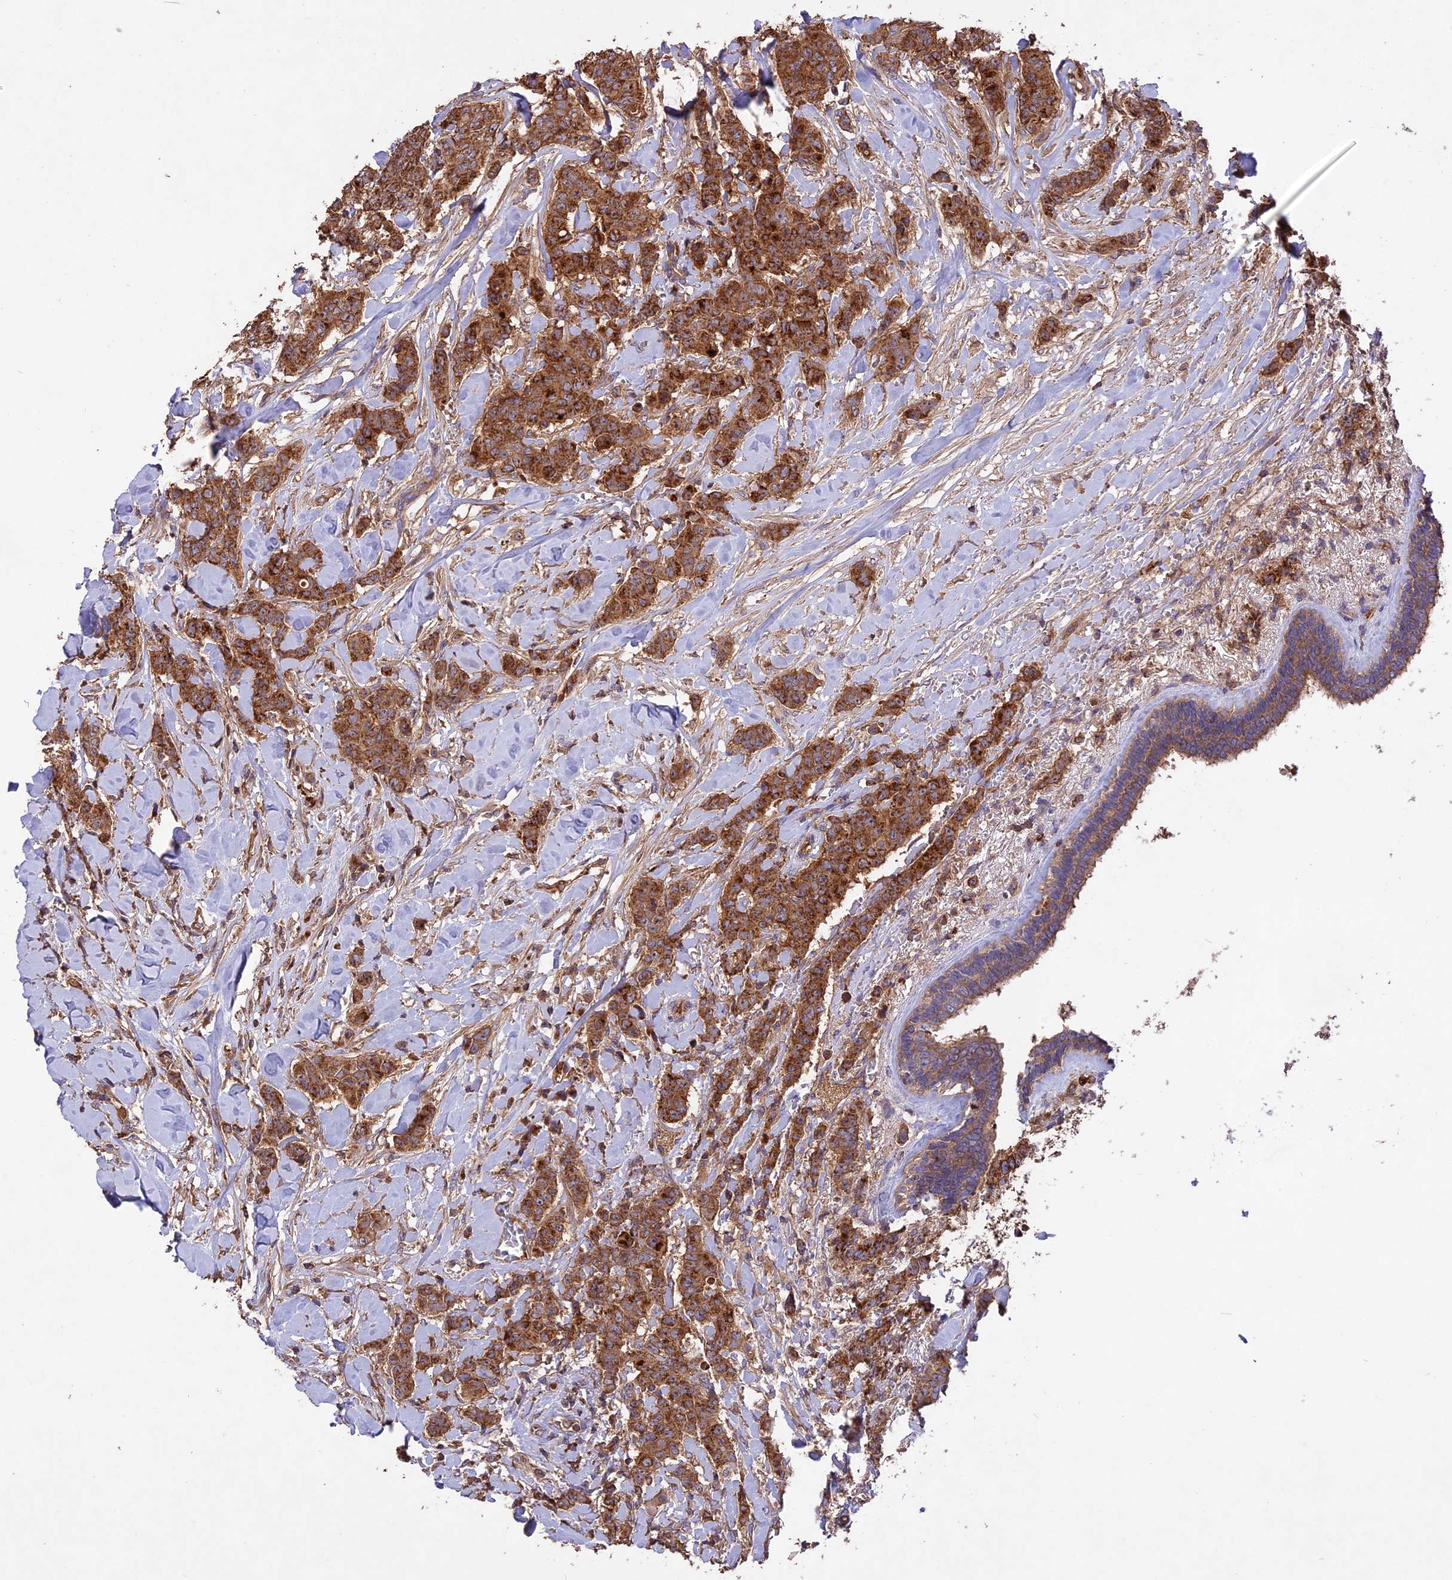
{"staining": {"intensity": "strong", "quantity": ">75%", "location": "cytoplasmic/membranous"}, "tissue": "breast cancer", "cell_type": "Tumor cells", "image_type": "cancer", "snomed": [{"axis": "morphology", "description": "Duct carcinoma"}, {"axis": "topography", "description": "Breast"}], "caption": "There is high levels of strong cytoplasmic/membranous expression in tumor cells of invasive ductal carcinoma (breast), as demonstrated by immunohistochemical staining (brown color).", "gene": "NUDT8", "patient": {"sex": "female", "age": 40}}